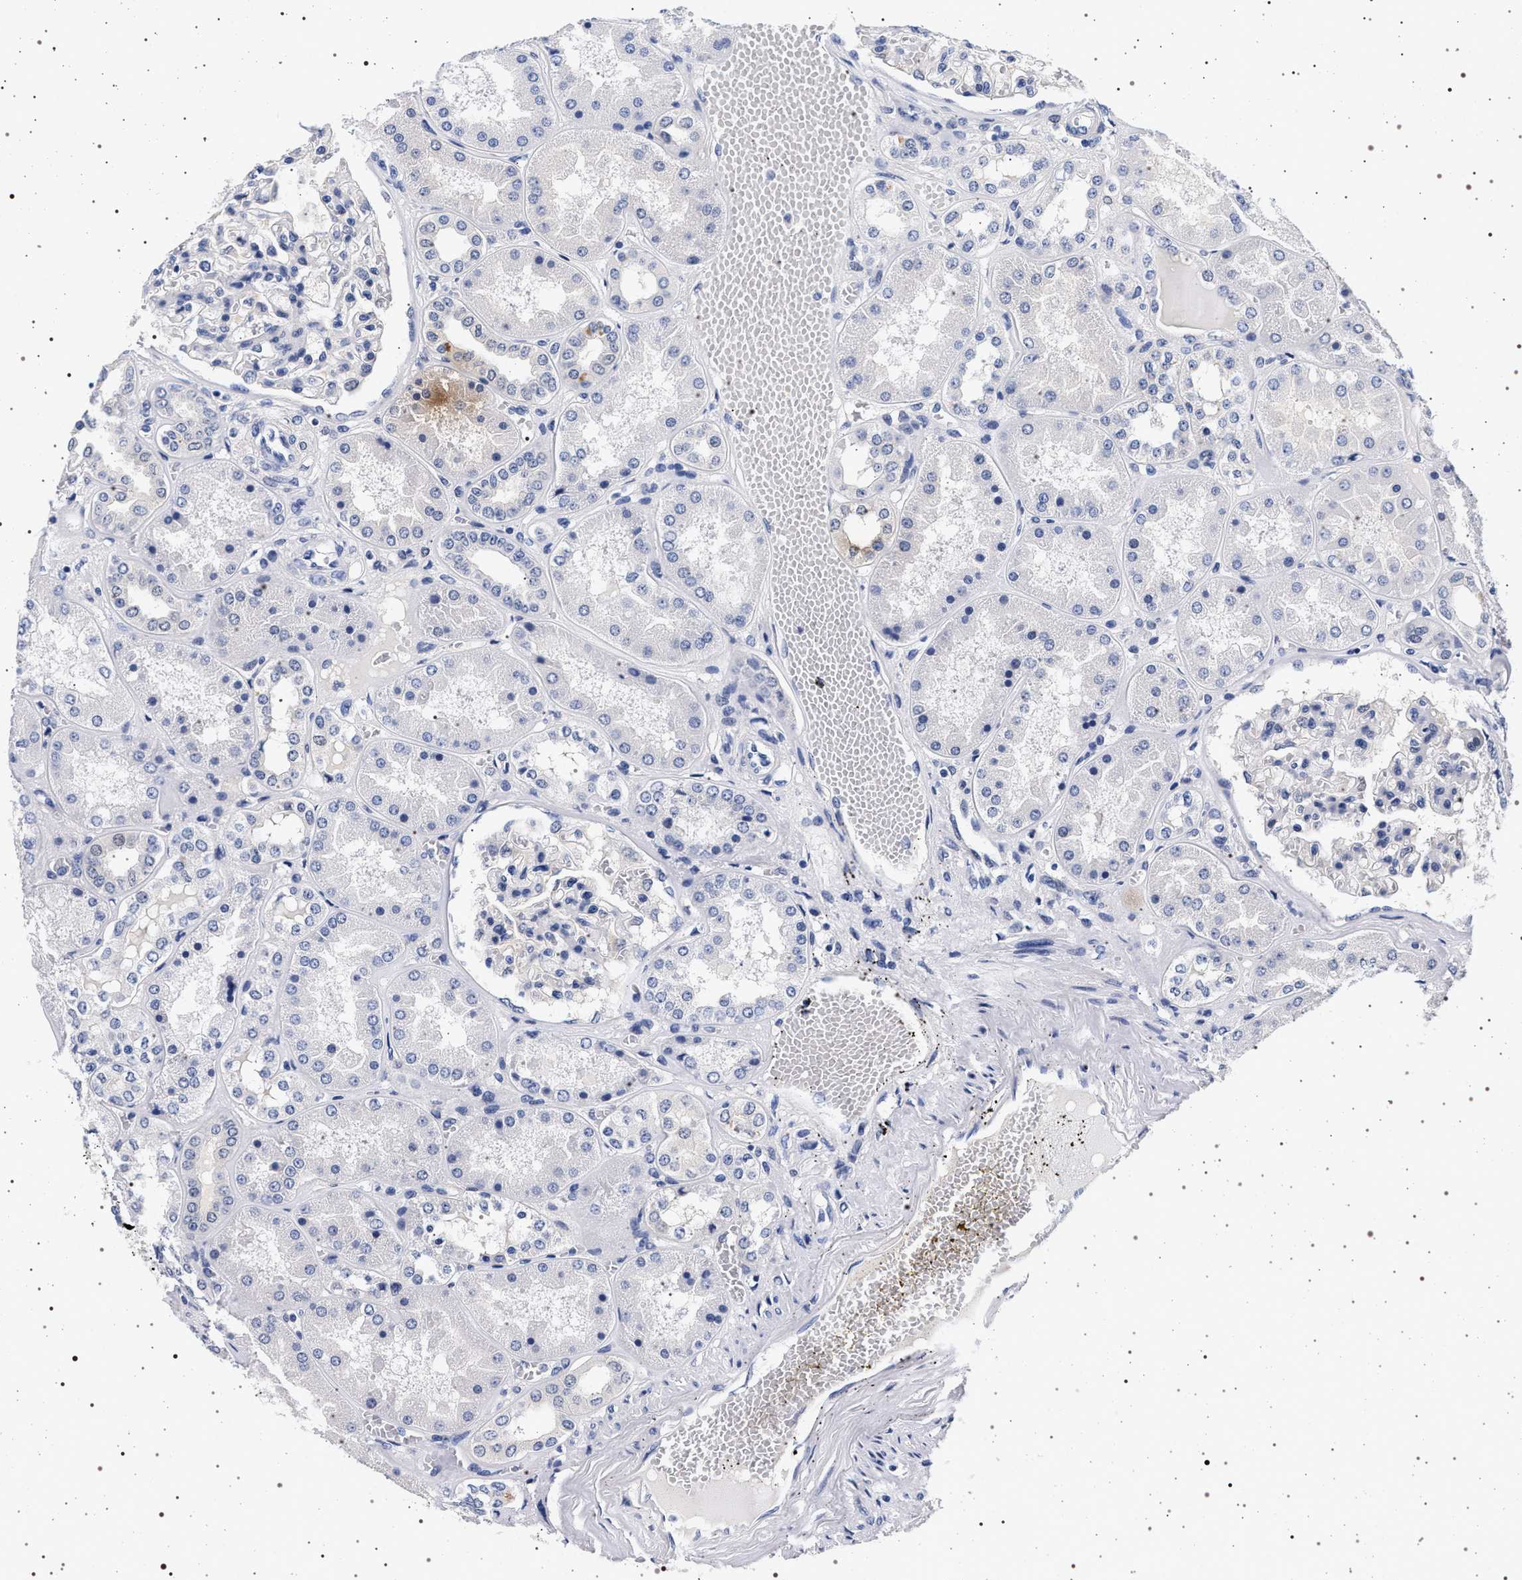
{"staining": {"intensity": "negative", "quantity": "none", "location": "none"}, "tissue": "kidney", "cell_type": "Cells in glomeruli", "image_type": "normal", "snomed": [{"axis": "morphology", "description": "Normal tissue, NOS"}, {"axis": "topography", "description": "Kidney"}], "caption": "This image is of unremarkable kidney stained with immunohistochemistry (IHC) to label a protein in brown with the nuclei are counter-stained blue. There is no positivity in cells in glomeruli. The staining is performed using DAB brown chromogen with nuclei counter-stained in using hematoxylin.", "gene": "MAPK10", "patient": {"sex": "female", "age": 56}}